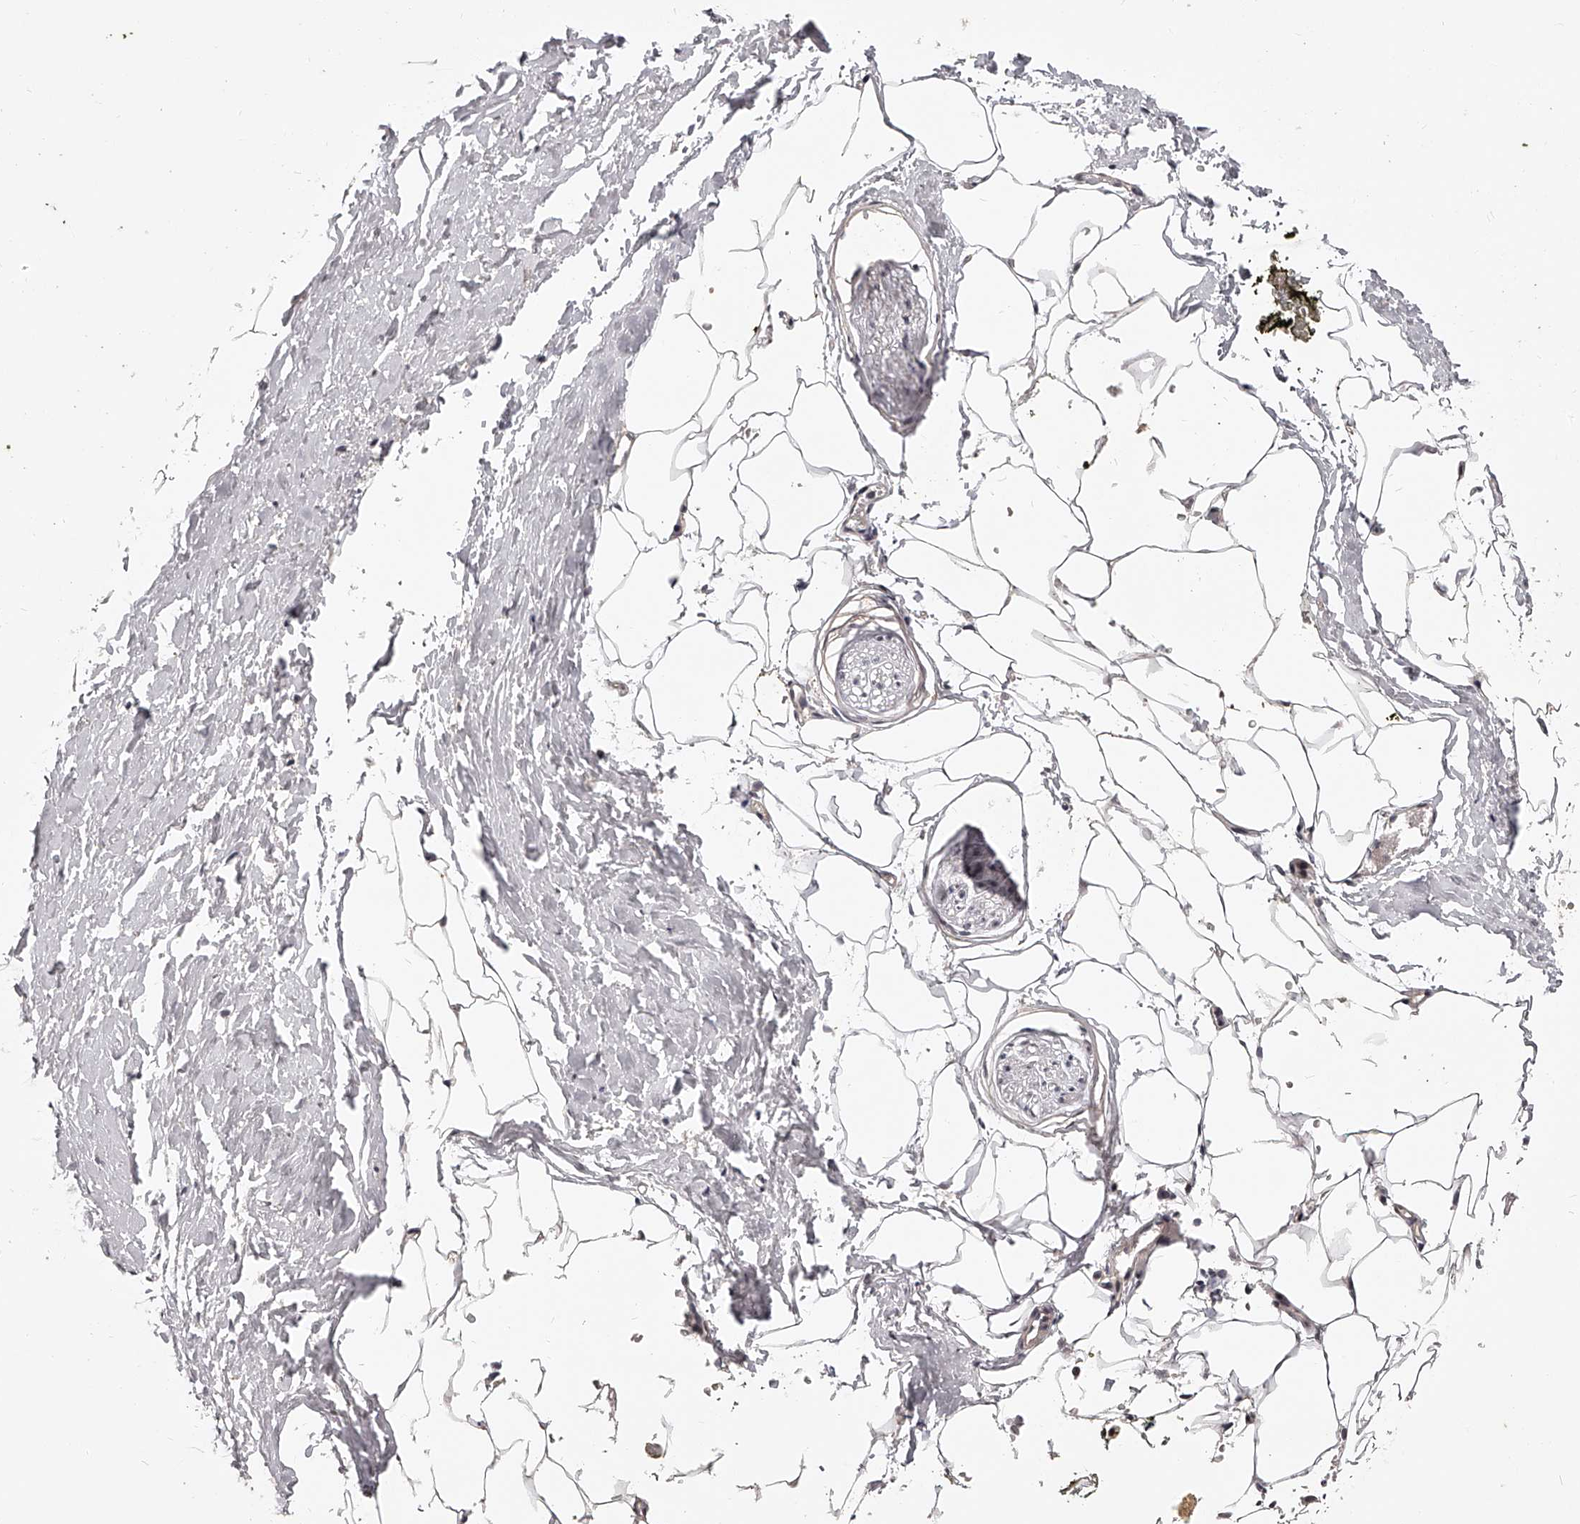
{"staining": {"intensity": "weak", "quantity": ">75%", "location": "nuclear"}, "tissue": "adipose tissue", "cell_type": "Adipocytes", "image_type": "normal", "snomed": [{"axis": "morphology", "description": "Normal tissue, NOS"}, {"axis": "morphology", "description": "Adenocarcinoma, Low grade"}, {"axis": "topography", "description": "Prostate"}, {"axis": "topography", "description": "Peripheral nerve tissue"}], "caption": "Adipose tissue stained for a protein (brown) demonstrates weak nuclear positive staining in about >75% of adipocytes.", "gene": "PFDN2", "patient": {"sex": "male", "age": 63}}